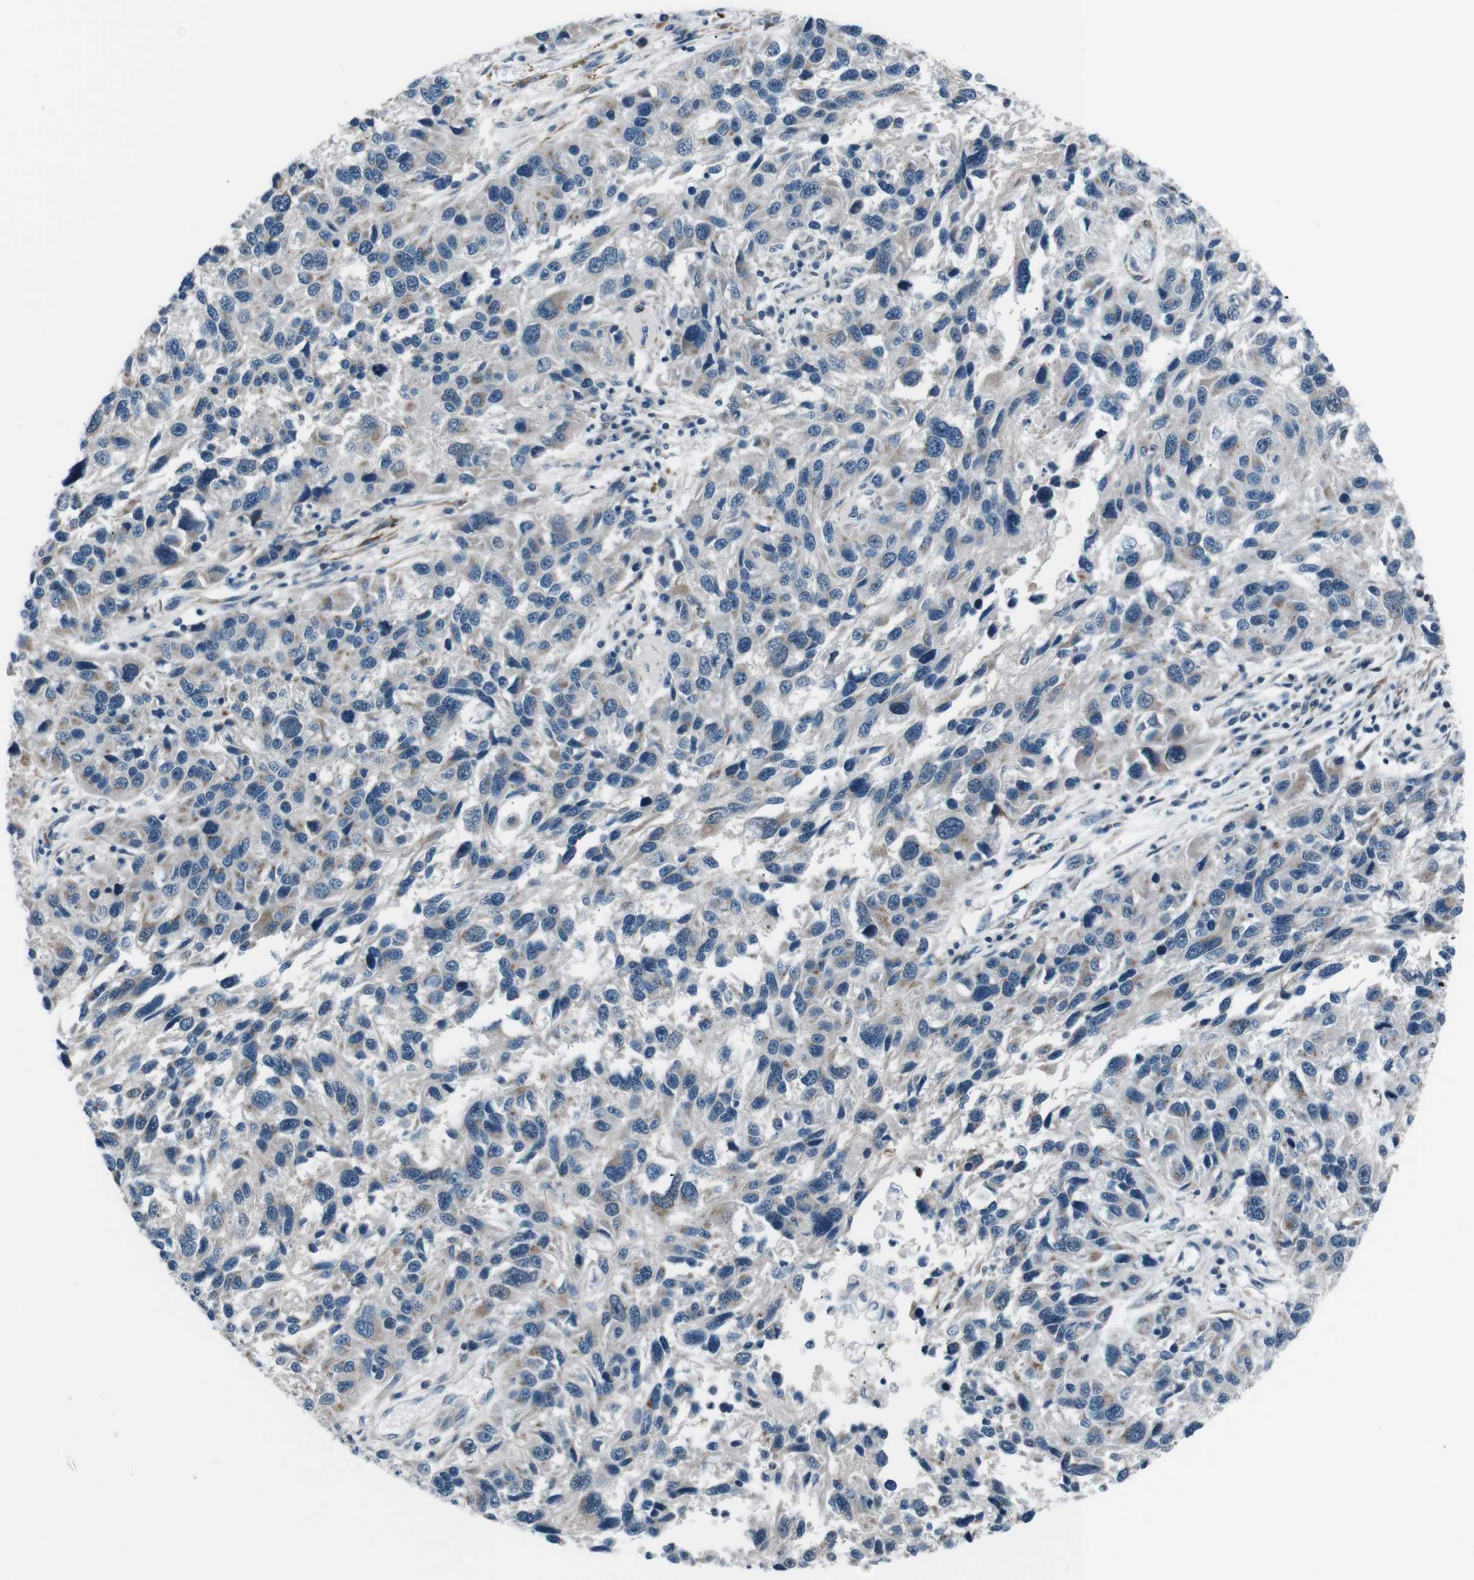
{"staining": {"intensity": "weak", "quantity": "<25%", "location": "cytoplasmic/membranous"}, "tissue": "melanoma", "cell_type": "Tumor cells", "image_type": "cancer", "snomed": [{"axis": "morphology", "description": "Malignant melanoma, NOS"}, {"axis": "topography", "description": "Skin"}], "caption": "Immunohistochemical staining of malignant melanoma shows no significant positivity in tumor cells.", "gene": "PDLIM5", "patient": {"sex": "male", "age": 53}}